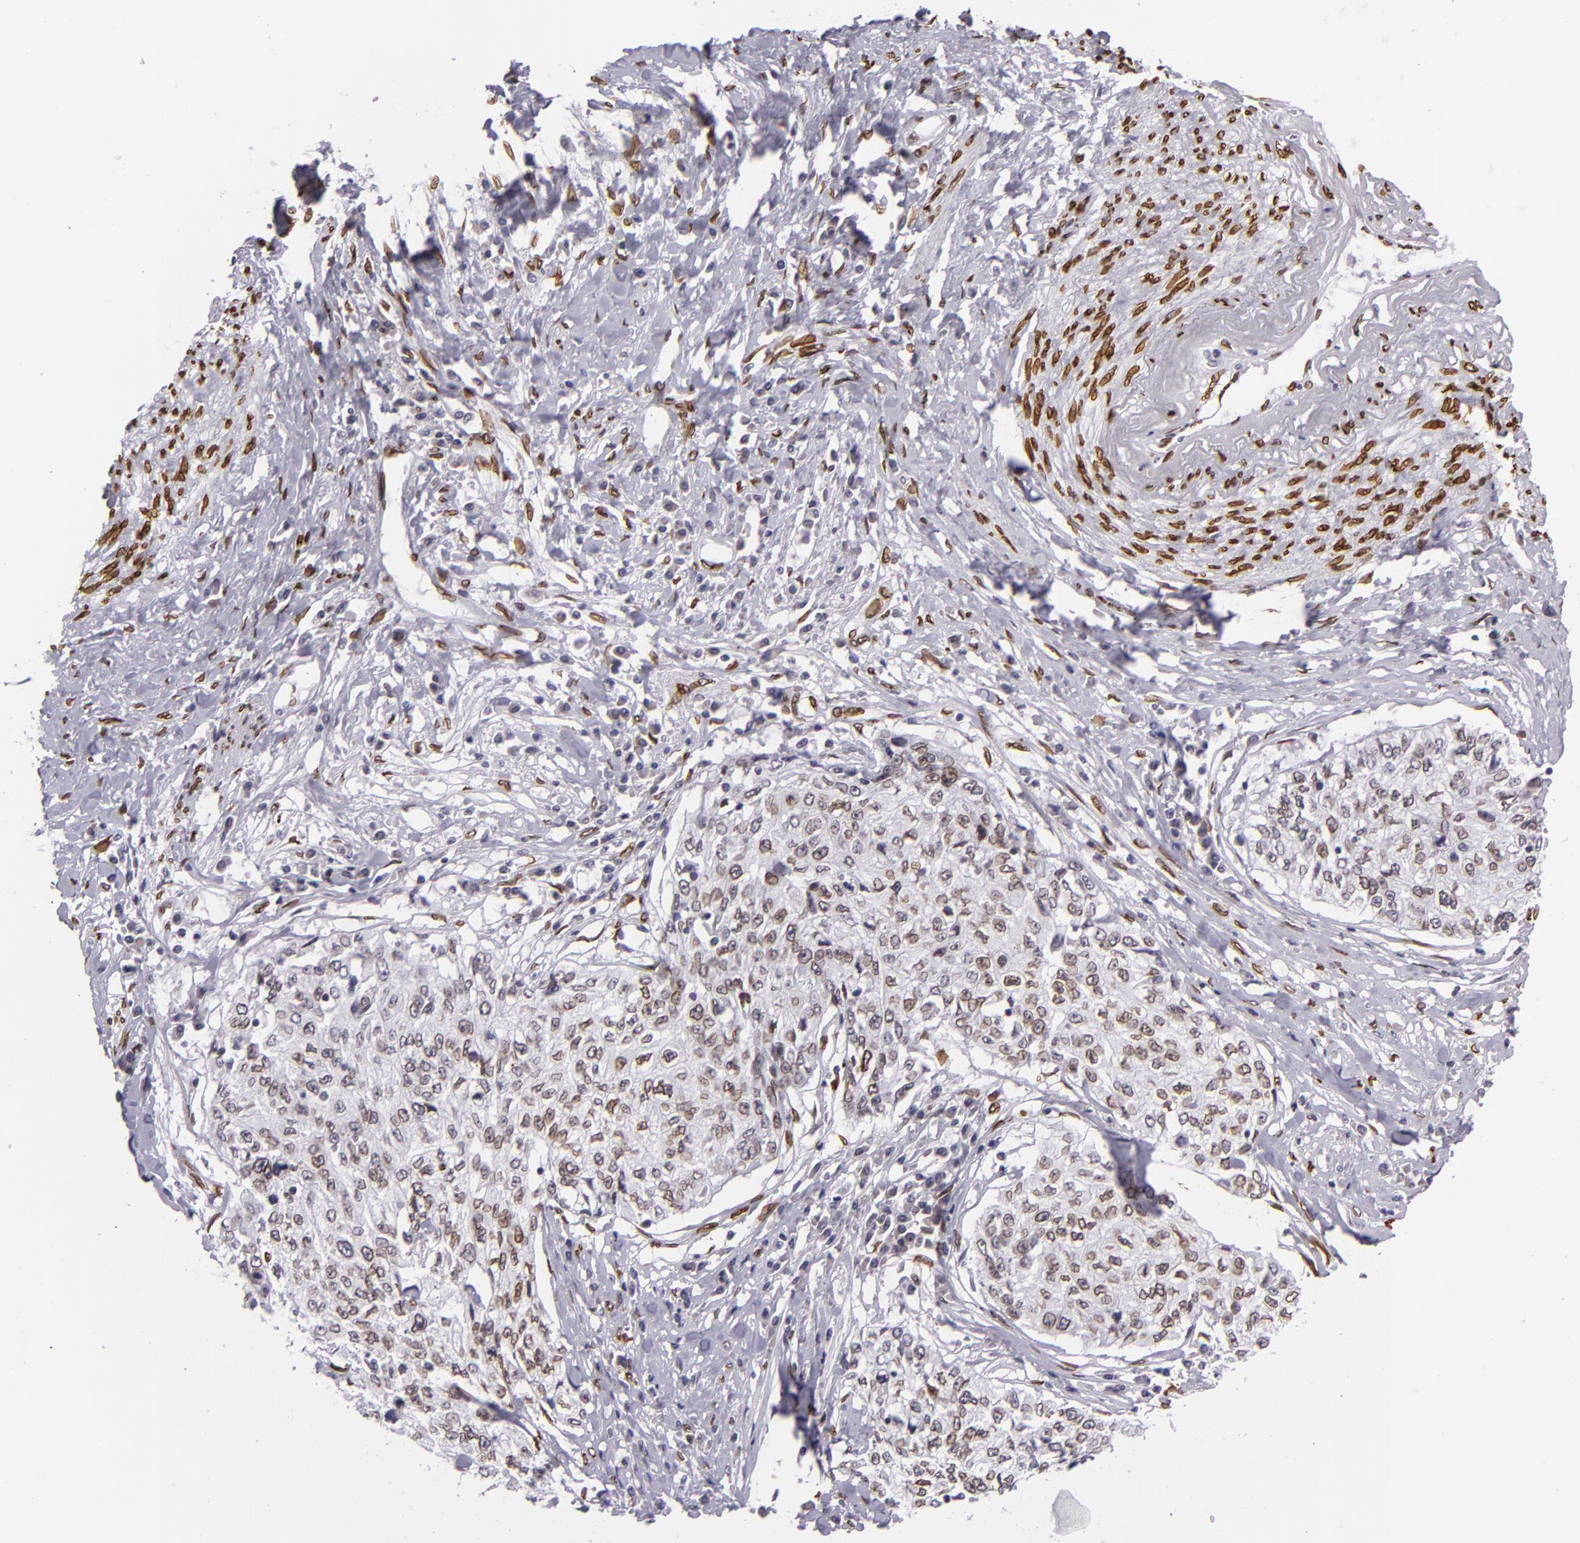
{"staining": {"intensity": "moderate", "quantity": ">75%", "location": "nuclear"}, "tissue": "cervical cancer", "cell_type": "Tumor cells", "image_type": "cancer", "snomed": [{"axis": "morphology", "description": "Squamous cell carcinoma, NOS"}, {"axis": "topography", "description": "Cervix"}], "caption": "Human cervical cancer (squamous cell carcinoma) stained with a brown dye demonstrates moderate nuclear positive positivity in approximately >75% of tumor cells.", "gene": "EMD", "patient": {"sex": "female", "age": 57}}